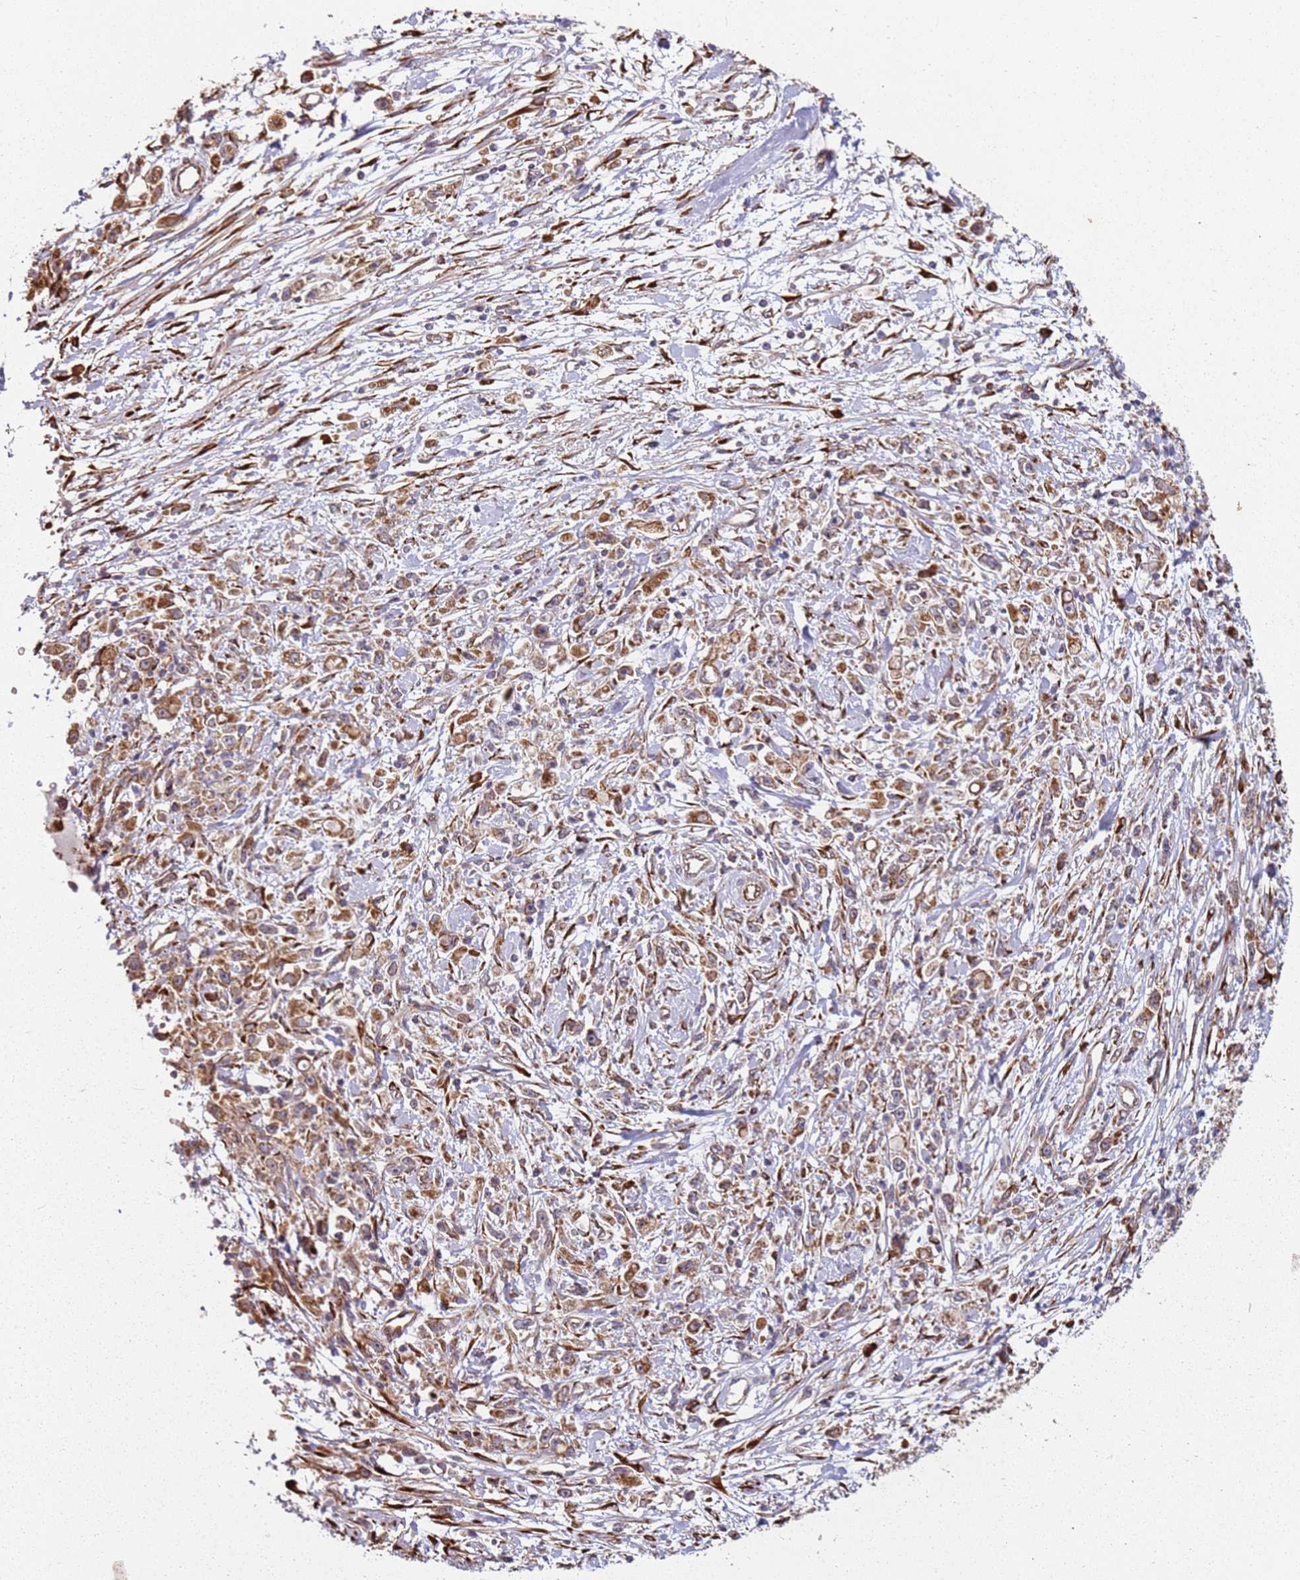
{"staining": {"intensity": "moderate", "quantity": ">75%", "location": "cytoplasmic/membranous"}, "tissue": "stomach cancer", "cell_type": "Tumor cells", "image_type": "cancer", "snomed": [{"axis": "morphology", "description": "Adenocarcinoma, NOS"}, {"axis": "topography", "description": "Stomach"}], "caption": "Immunohistochemical staining of stomach cancer demonstrates moderate cytoplasmic/membranous protein staining in about >75% of tumor cells.", "gene": "ARFRP1", "patient": {"sex": "female", "age": 59}}